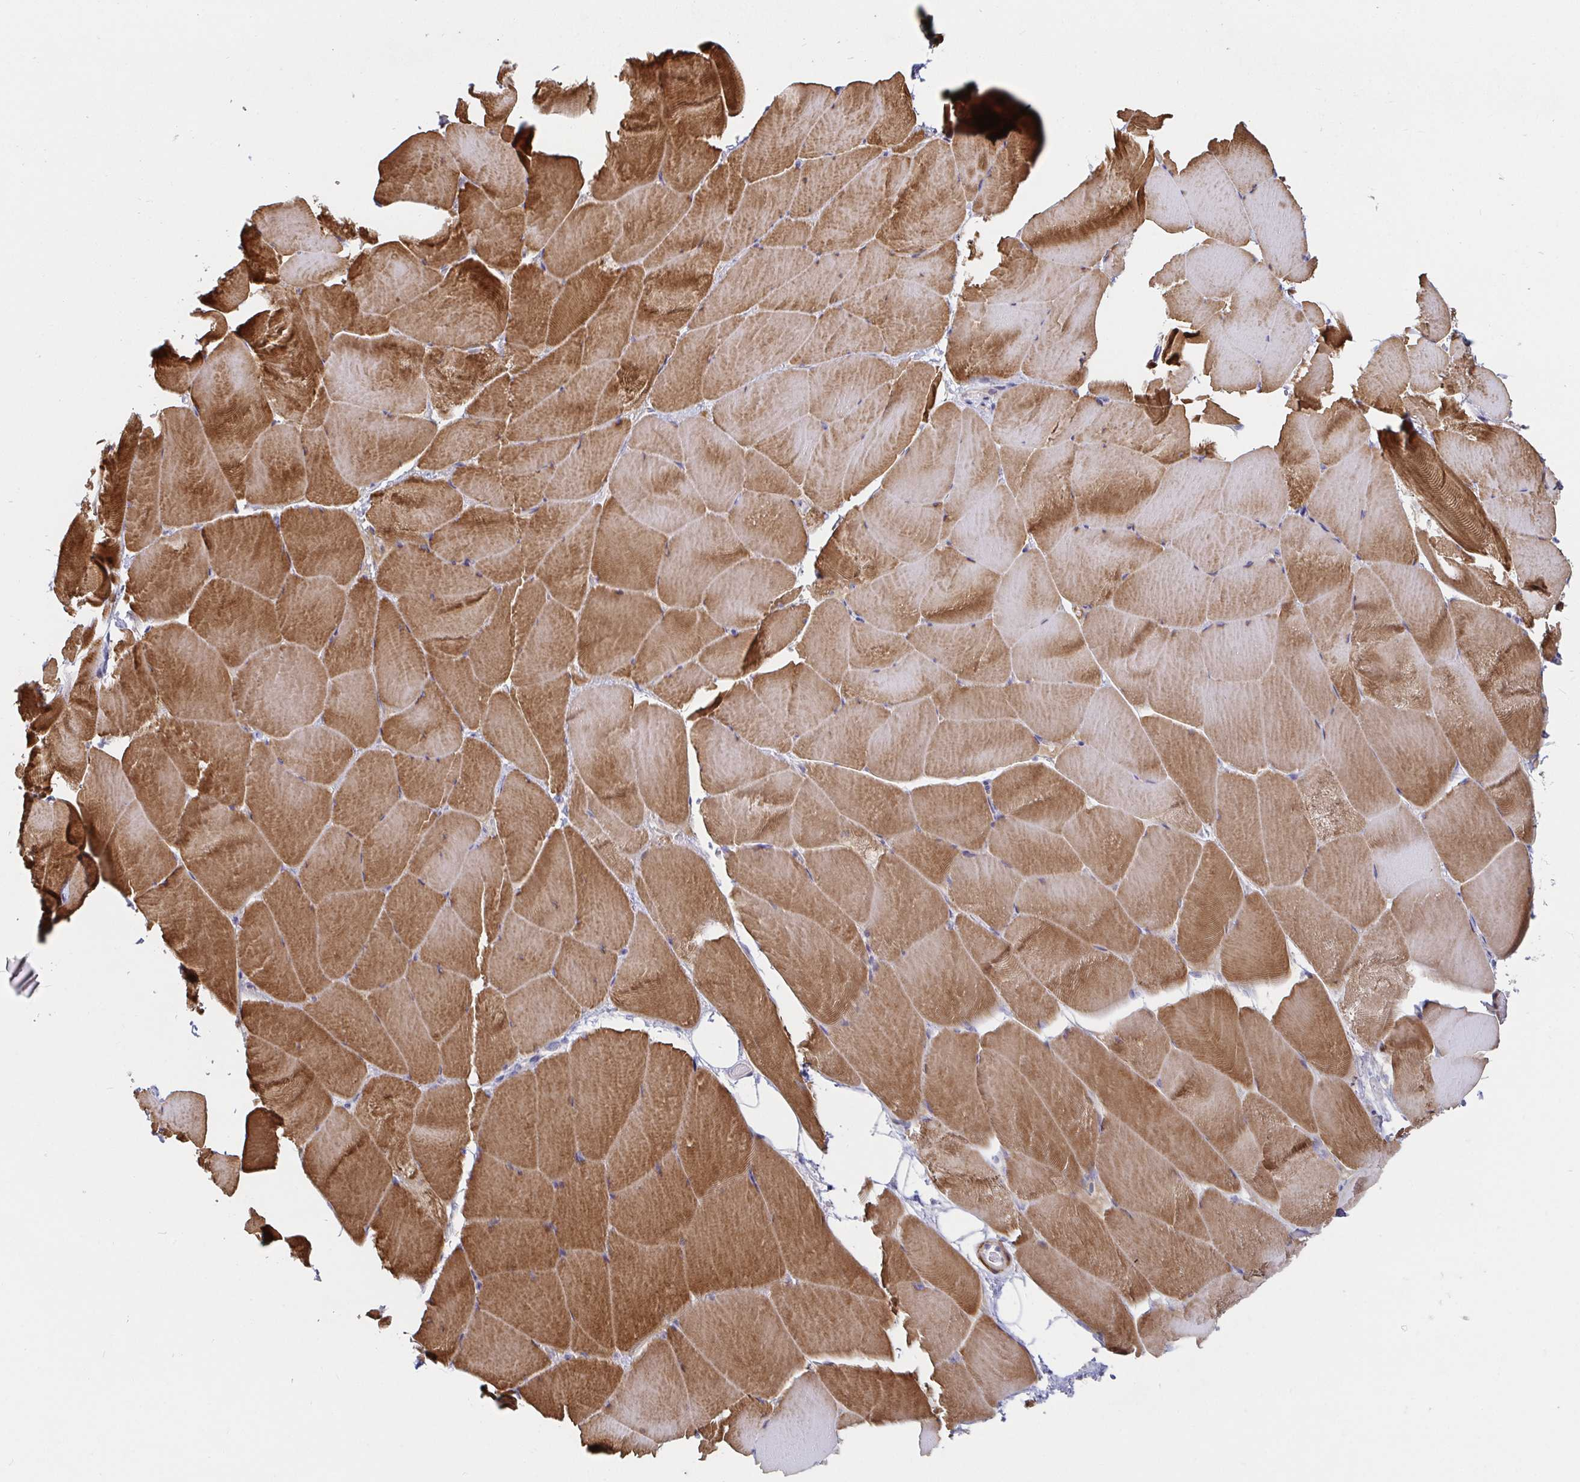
{"staining": {"intensity": "moderate", "quantity": ">75%", "location": "cytoplasmic/membranous"}, "tissue": "skeletal muscle", "cell_type": "Myocytes", "image_type": "normal", "snomed": [{"axis": "morphology", "description": "Normal tissue, NOS"}, {"axis": "topography", "description": "Skeletal muscle"}], "caption": "Brown immunohistochemical staining in unremarkable human skeletal muscle exhibits moderate cytoplasmic/membranous positivity in approximately >75% of myocytes. Nuclei are stained in blue.", "gene": "SSH2", "patient": {"sex": "female", "age": 64}}